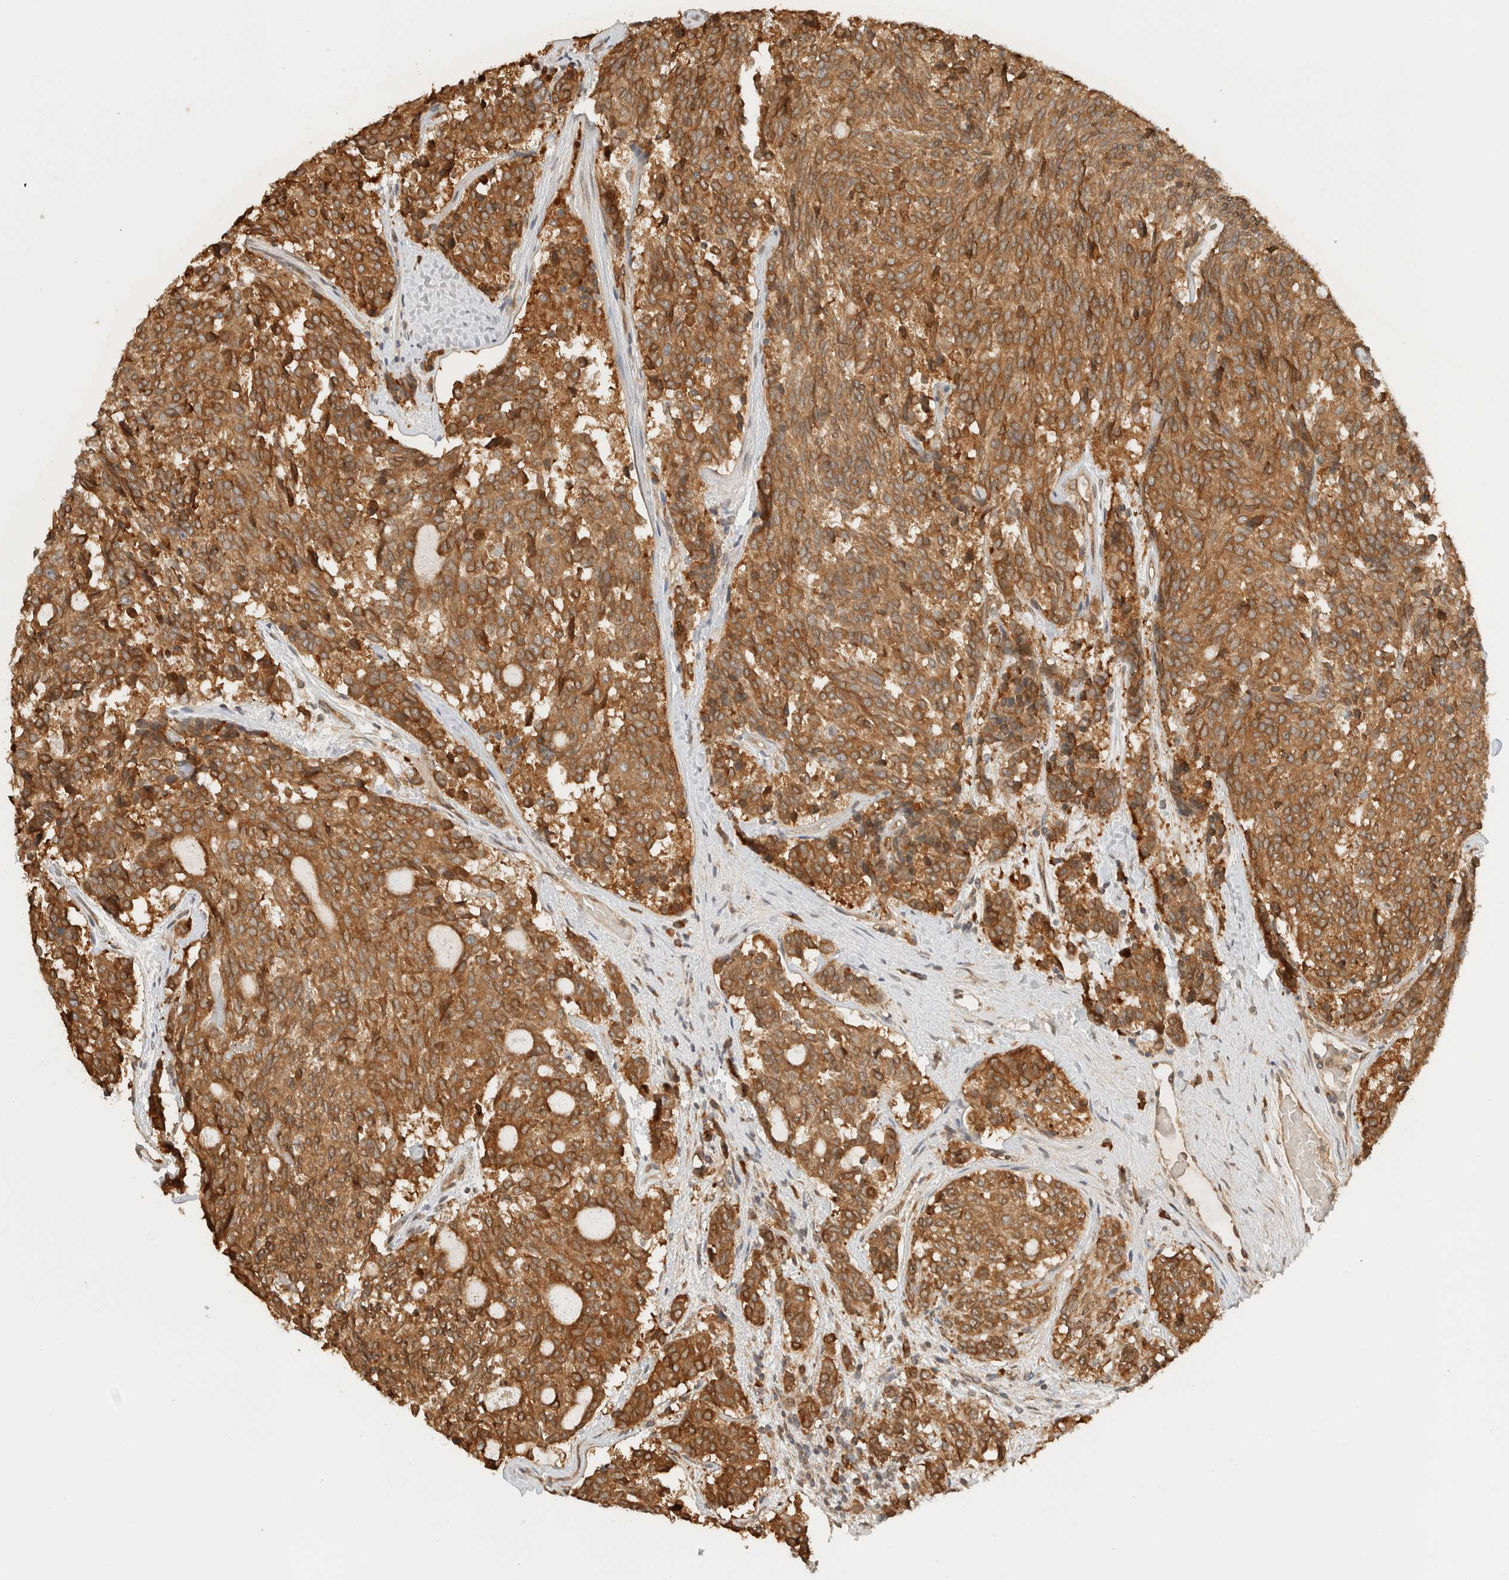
{"staining": {"intensity": "strong", "quantity": ">75%", "location": "cytoplasmic/membranous"}, "tissue": "carcinoid", "cell_type": "Tumor cells", "image_type": "cancer", "snomed": [{"axis": "morphology", "description": "Carcinoid, malignant, NOS"}, {"axis": "topography", "description": "Pancreas"}], "caption": "This is a photomicrograph of IHC staining of malignant carcinoid, which shows strong positivity in the cytoplasmic/membranous of tumor cells.", "gene": "ARFGEF2", "patient": {"sex": "female", "age": 54}}